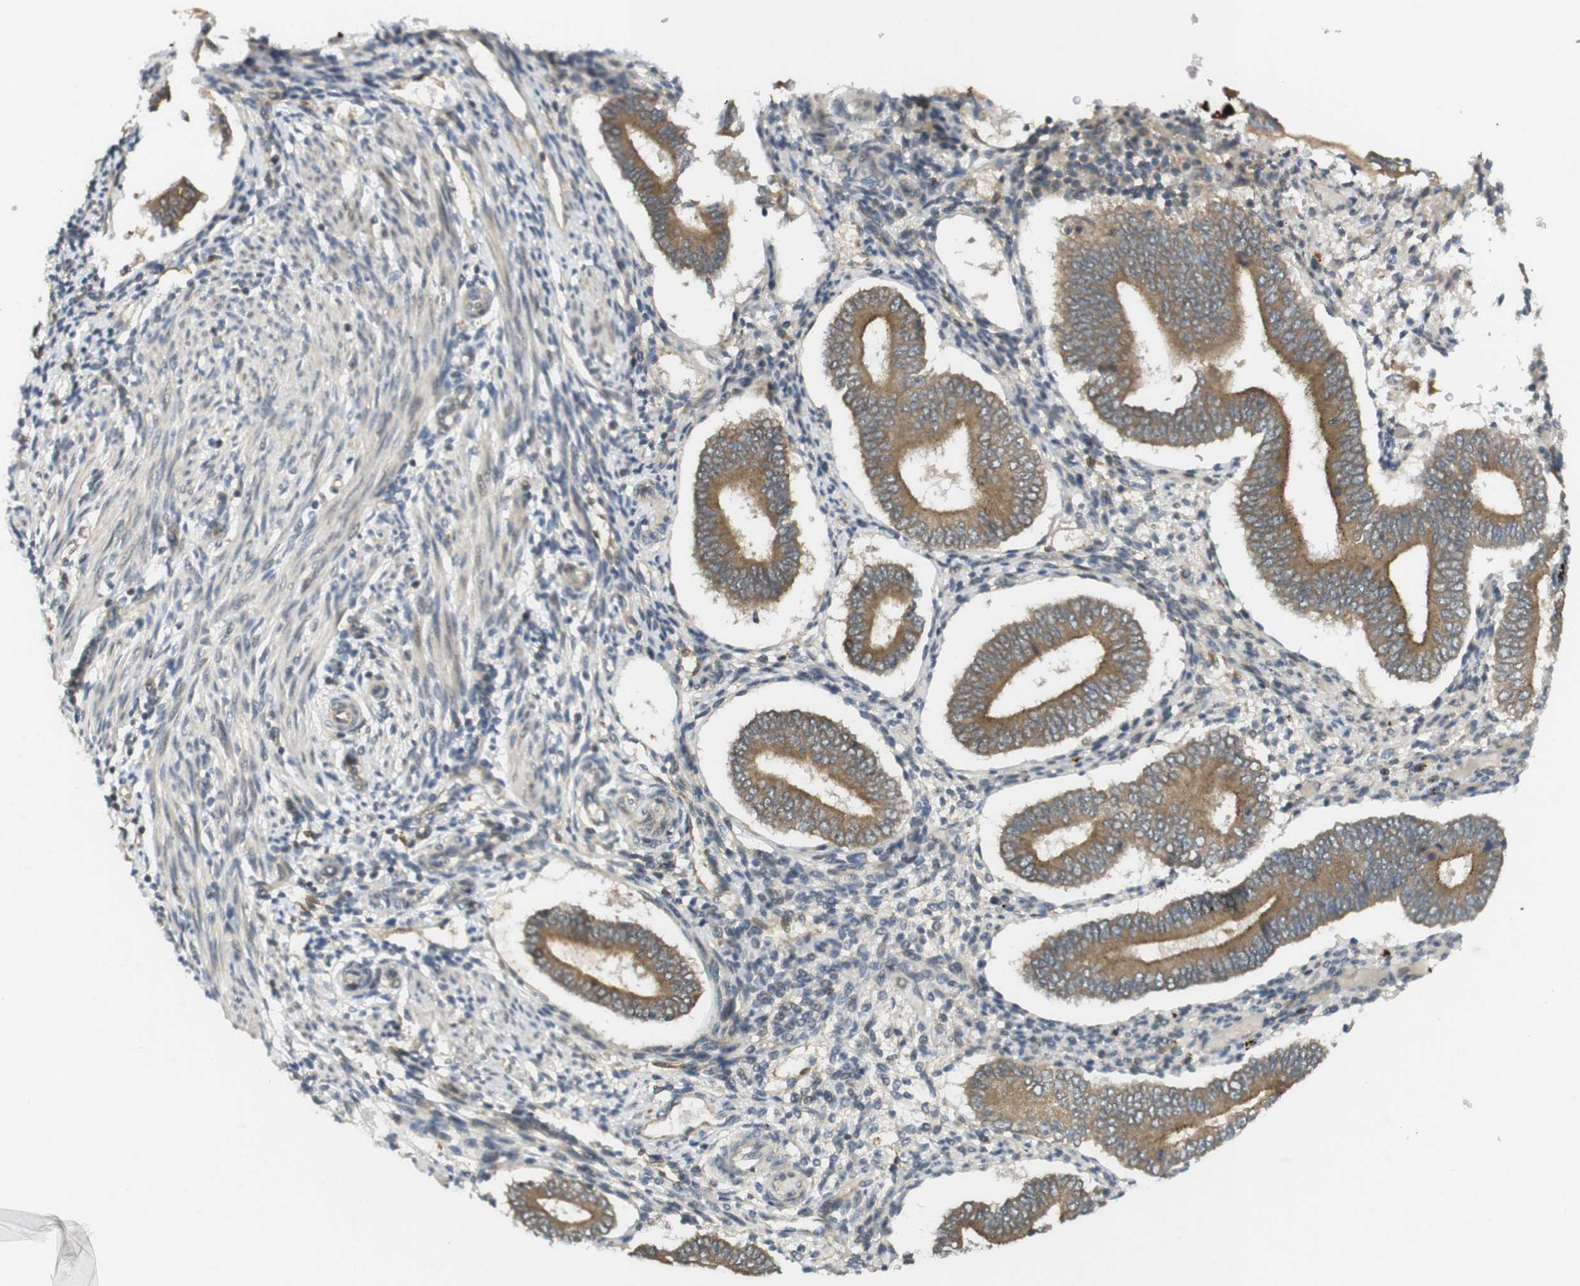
{"staining": {"intensity": "moderate", "quantity": "<25%", "location": "cytoplasmic/membranous"}, "tissue": "endometrium", "cell_type": "Cells in endometrial stroma", "image_type": "normal", "snomed": [{"axis": "morphology", "description": "Normal tissue, NOS"}, {"axis": "topography", "description": "Endometrium"}], "caption": "The image demonstrates staining of normal endometrium, revealing moderate cytoplasmic/membranous protein staining (brown color) within cells in endometrial stroma.", "gene": "CLRN3", "patient": {"sex": "female", "age": 42}}